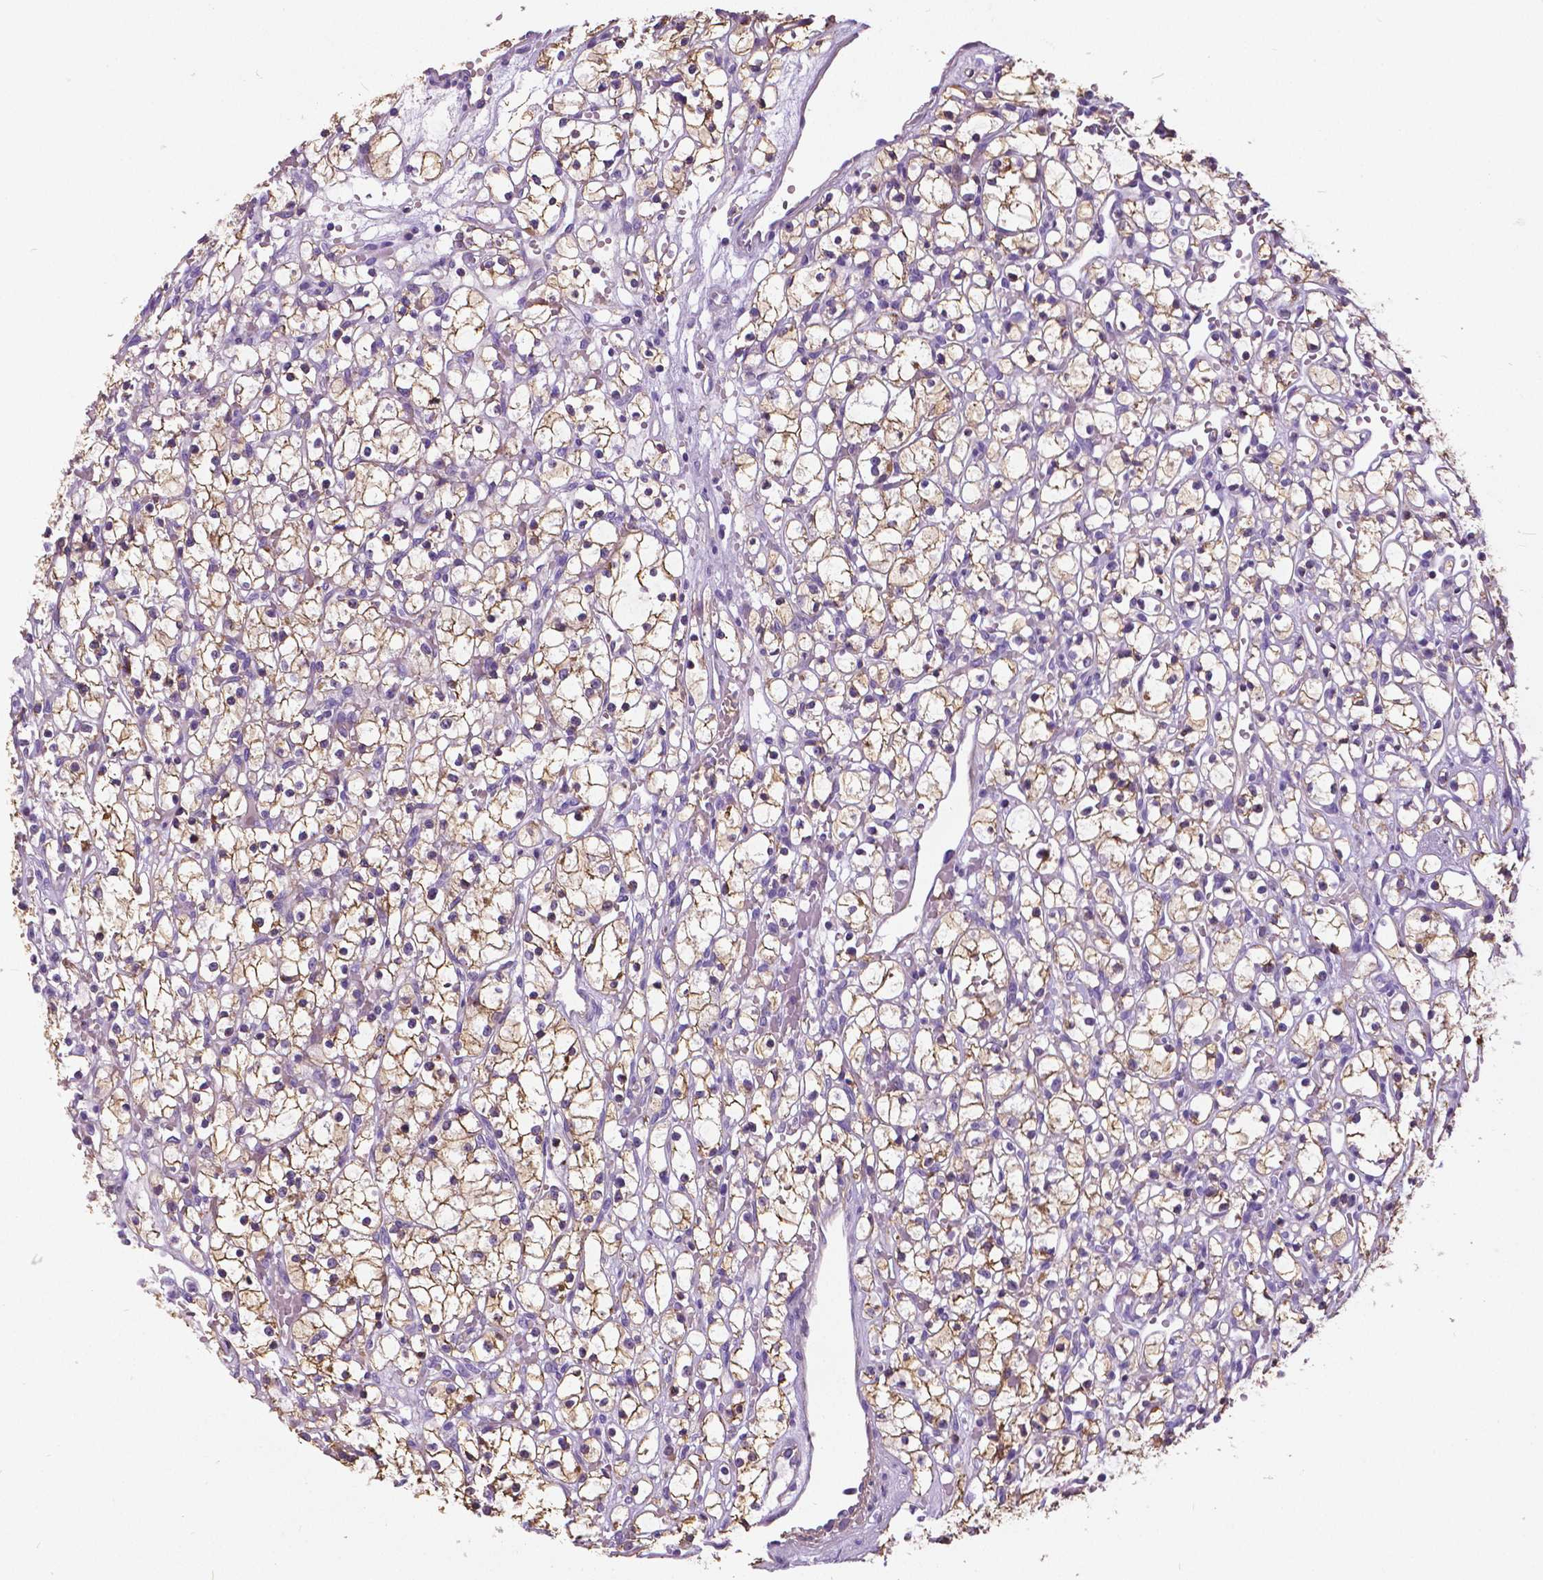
{"staining": {"intensity": "weak", "quantity": ">75%", "location": "cytoplasmic/membranous"}, "tissue": "renal cancer", "cell_type": "Tumor cells", "image_type": "cancer", "snomed": [{"axis": "morphology", "description": "Adenocarcinoma, NOS"}, {"axis": "topography", "description": "Kidney"}], "caption": "This is a histology image of immunohistochemistry staining of adenocarcinoma (renal), which shows weak expression in the cytoplasmic/membranous of tumor cells.", "gene": "ANXA13", "patient": {"sex": "female", "age": 59}}